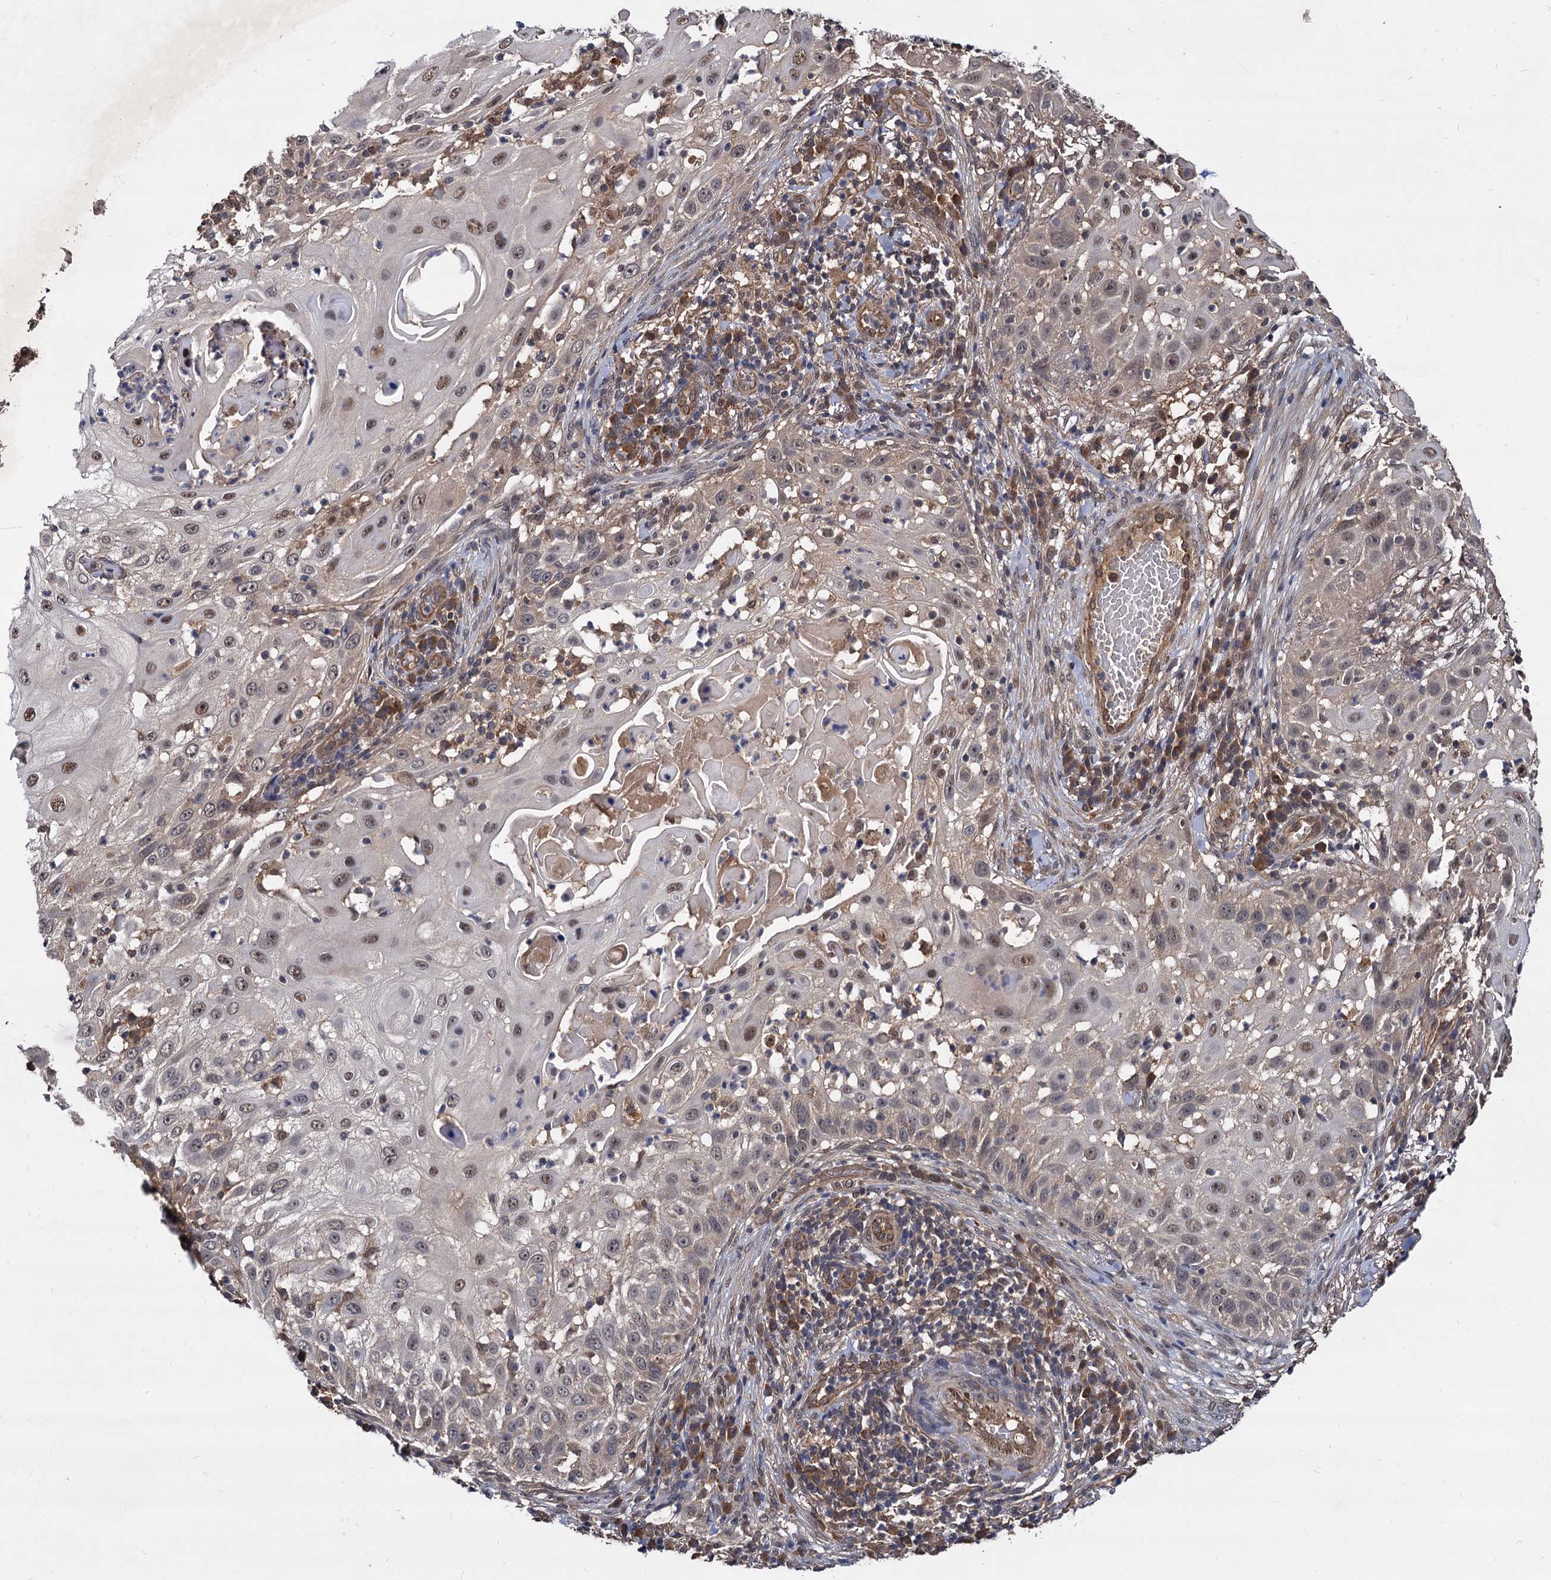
{"staining": {"intensity": "moderate", "quantity": "25%-75%", "location": "nuclear"}, "tissue": "skin cancer", "cell_type": "Tumor cells", "image_type": "cancer", "snomed": [{"axis": "morphology", "description": "Squamous cell carcinoma, NOS"}, {"axis": "topography", "description": "Skin"}], "caption": "A micrograph showing moderate nuclear positivity in approximately 25%-75% of tumor cells in skin squamous cell carcinoma, as visualized by brown immunohistochemical staining.", "gene": "PSMD4", "patient": {"sex": "female", "age": 44}}